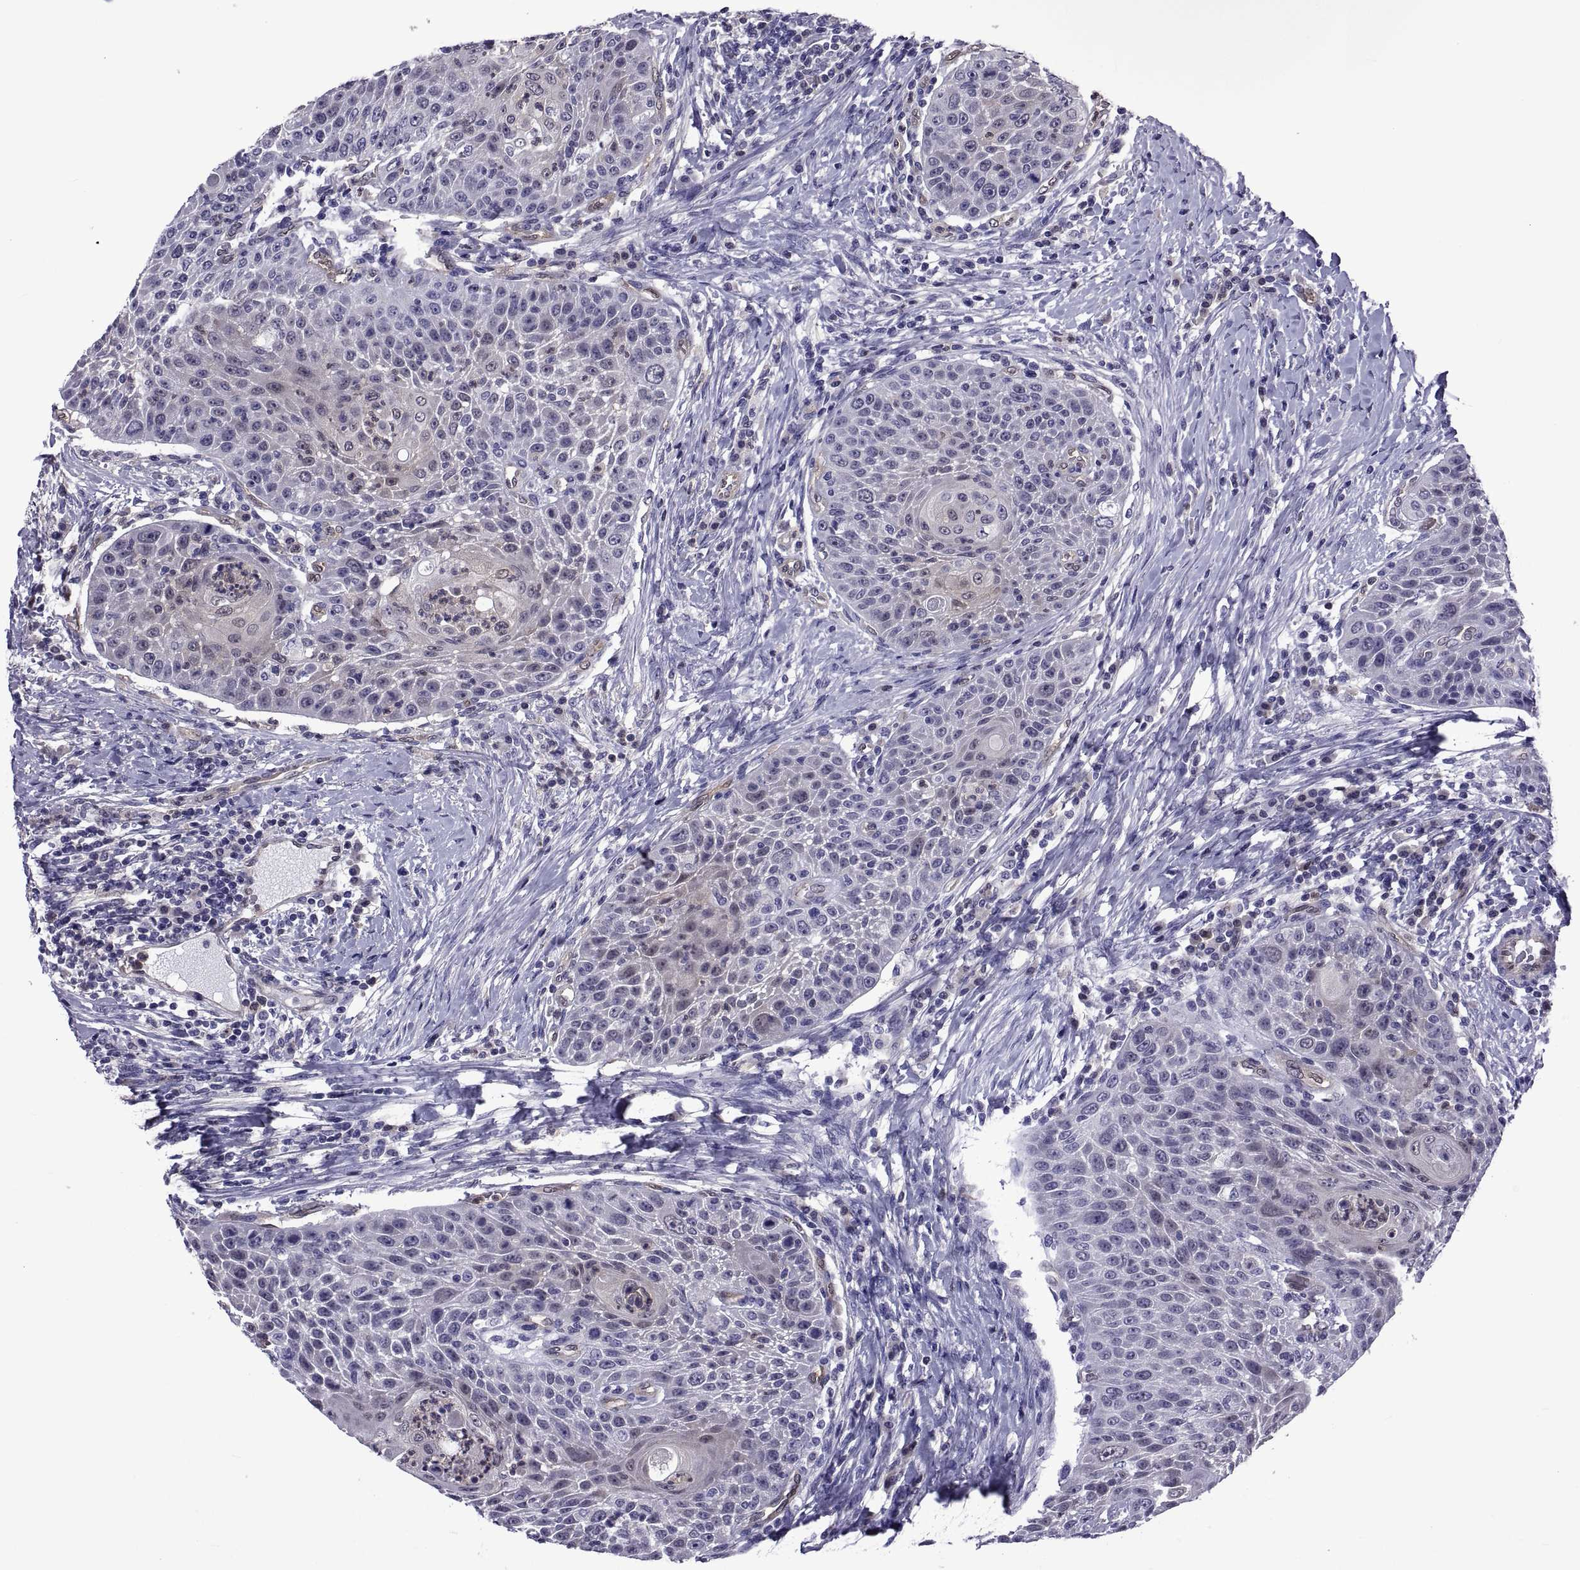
{"staining": {"intensity": "negative", "quantity": "none", "location": "none"}, "tissue": "head and neck cancer", "cell_type": "Tumor cells", "image_type": "cancer", "snomed": [{"axis": "morphology", "description": "Squamous cell carcinoma, NOS"}, {"axis": "topography", "description": "Head-Neck"}], "caption": "This is a micrograph of immunohistochemistry staining of squamous cell carcinoma (head and neck), which shows no staining in tumor cells.", "gene": "LCN9", "patient": {"sex": "male", "age": 69}}